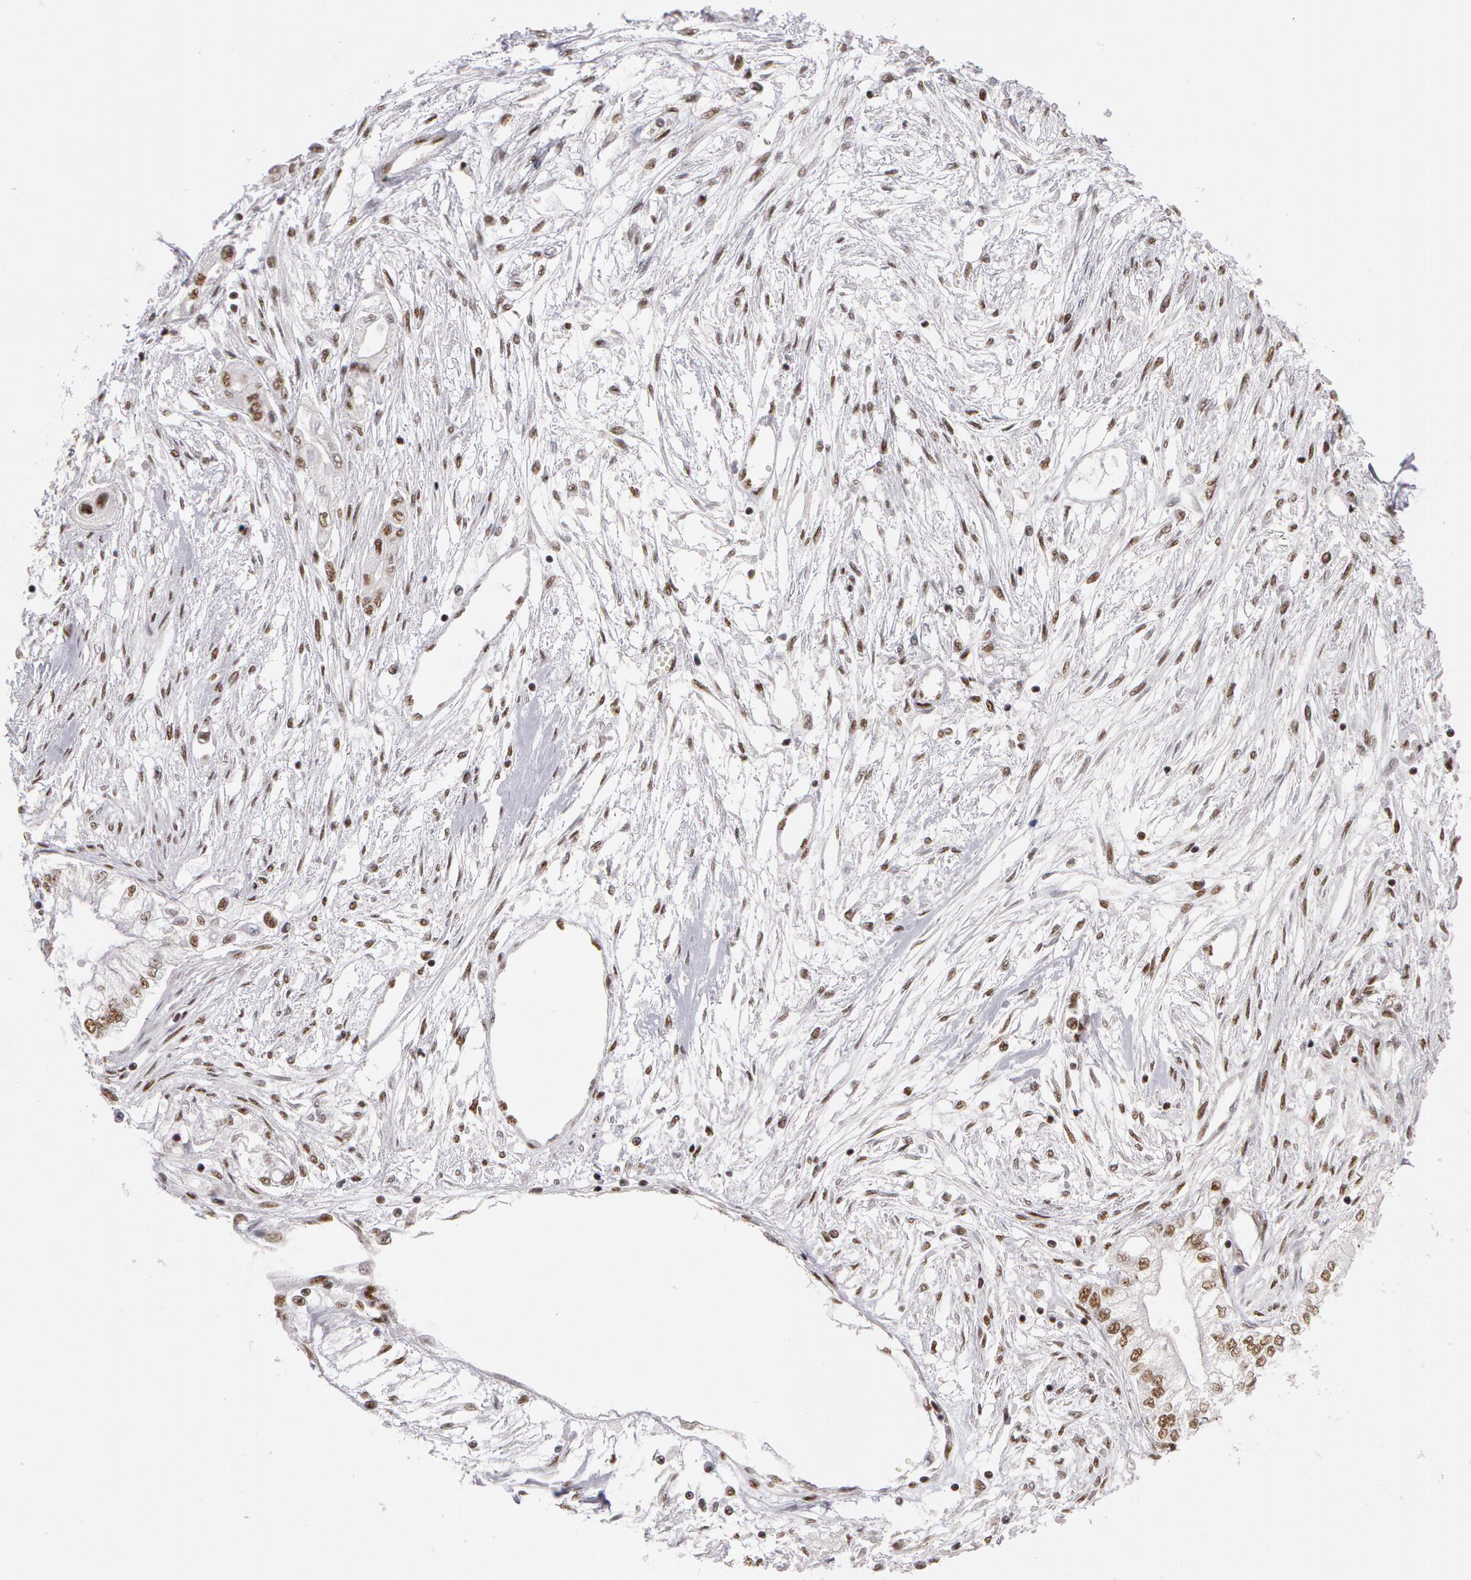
{"staining": {"intensity": "moderate", "quantity": ">75%", "location": "nuclear"}, "tissue": "pancreatic cancer", "cell_type": "Tumor cells", "image_type": "cancer", "snomed": [{"axis": "morphology", "description": "Adenocarcinoma, NOS"}, {"axis": "topography", "description": "Pancreas"}], "caption": "An immunohistochemistry histopathology image of tumor tissue is shown. Protein staining in brown highlights moderate nuclear positivity in pancreatic cancer within tumor cells. Ihc stains the protein of interest in brown and the nuclei are stained blue.", "gene": "PNN", "patient": {"sex": "male", "age": 79}}